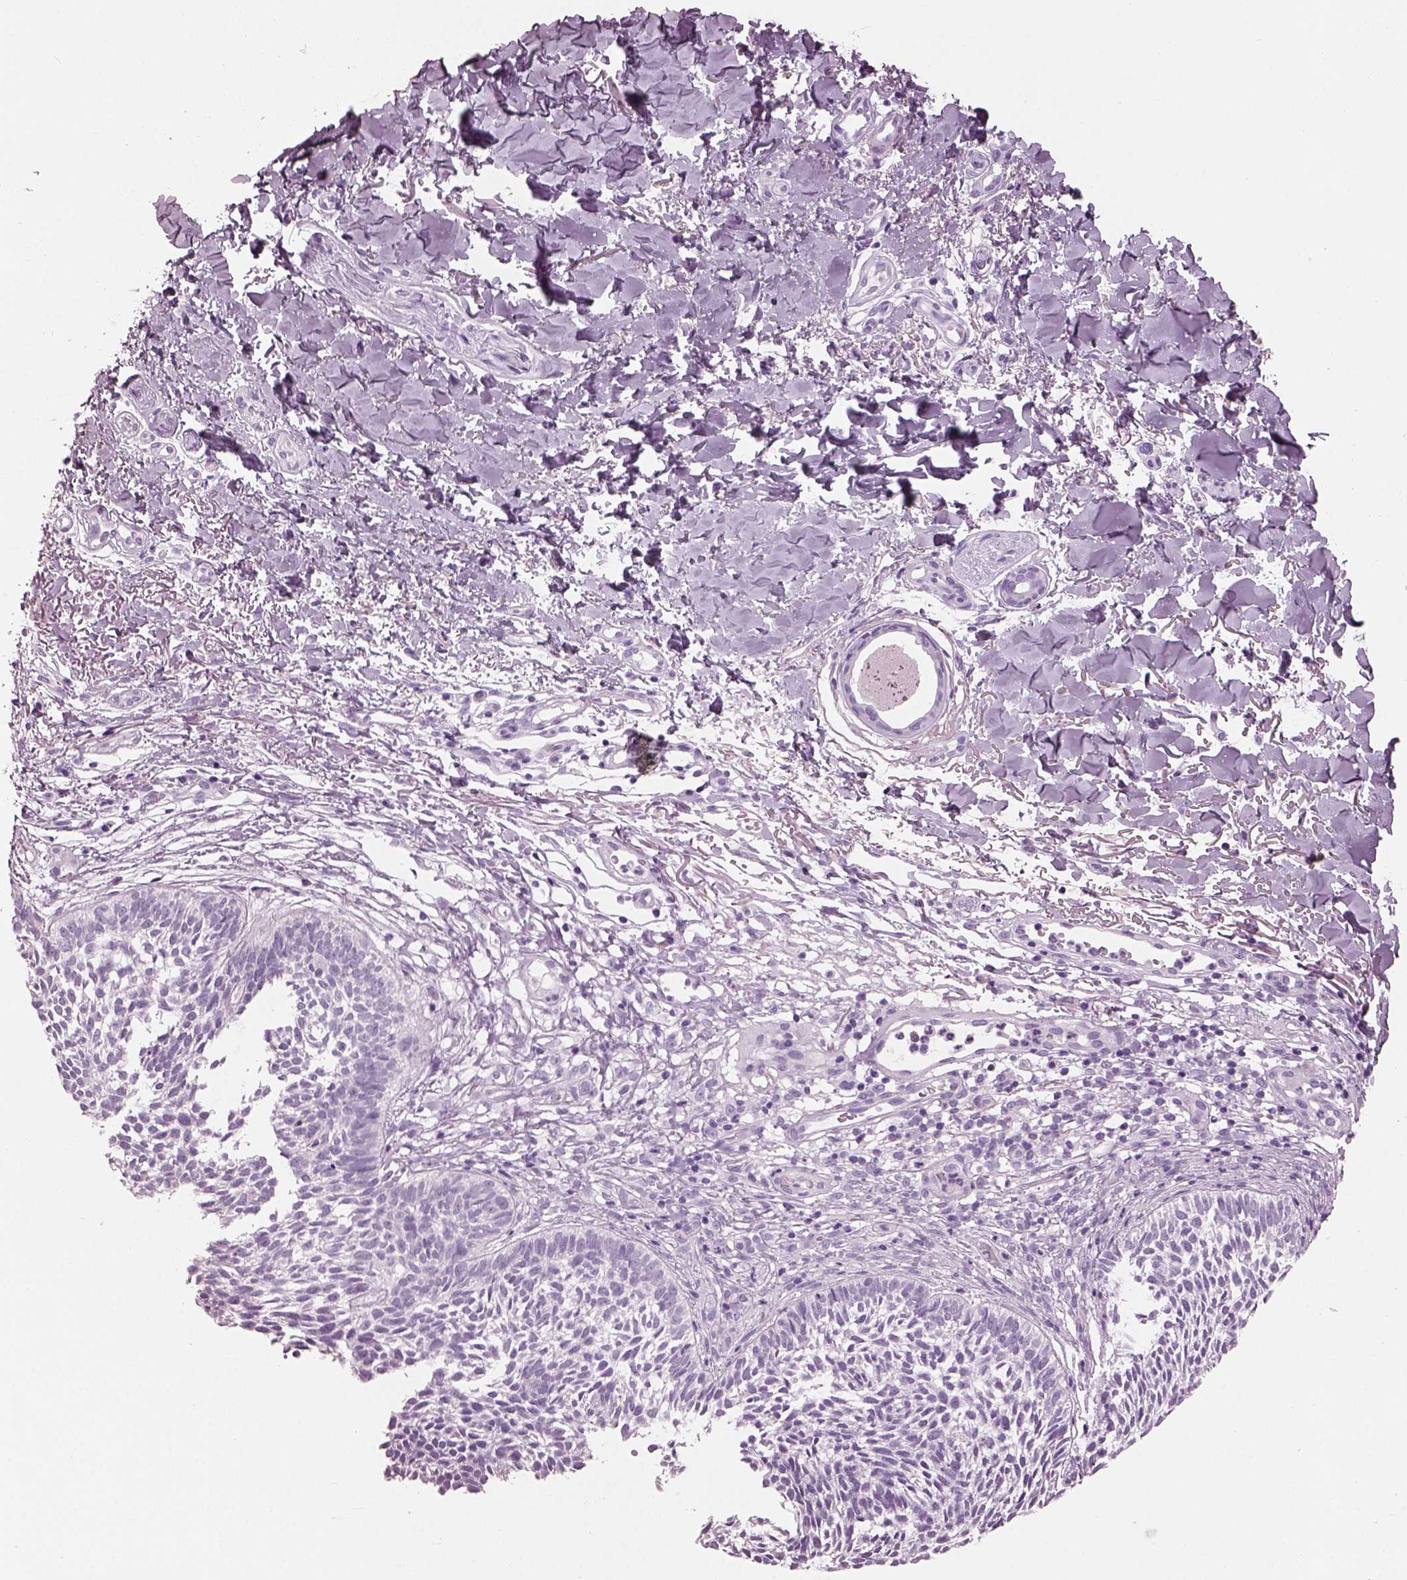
{"staining": {"intensity": "negative", "quantity": "none", "location": "none"}, "tissue": "skin cancer", "cell_type": "Tumor cells", "image_type": "cancer", "snomed": [{"axis": "morphology", "description": "Basal cell carcinoma"}, {"axis": "topography", "description": "Skin"}], "caption": "Immunohistochemistry (IHC) image of neoplastic tissue: human skin cancer stained with DAB demonstrates no significant protein expression in tumor cells.", "gene": "HYDIN", "patient": {"sex": "male", "age": 78}}